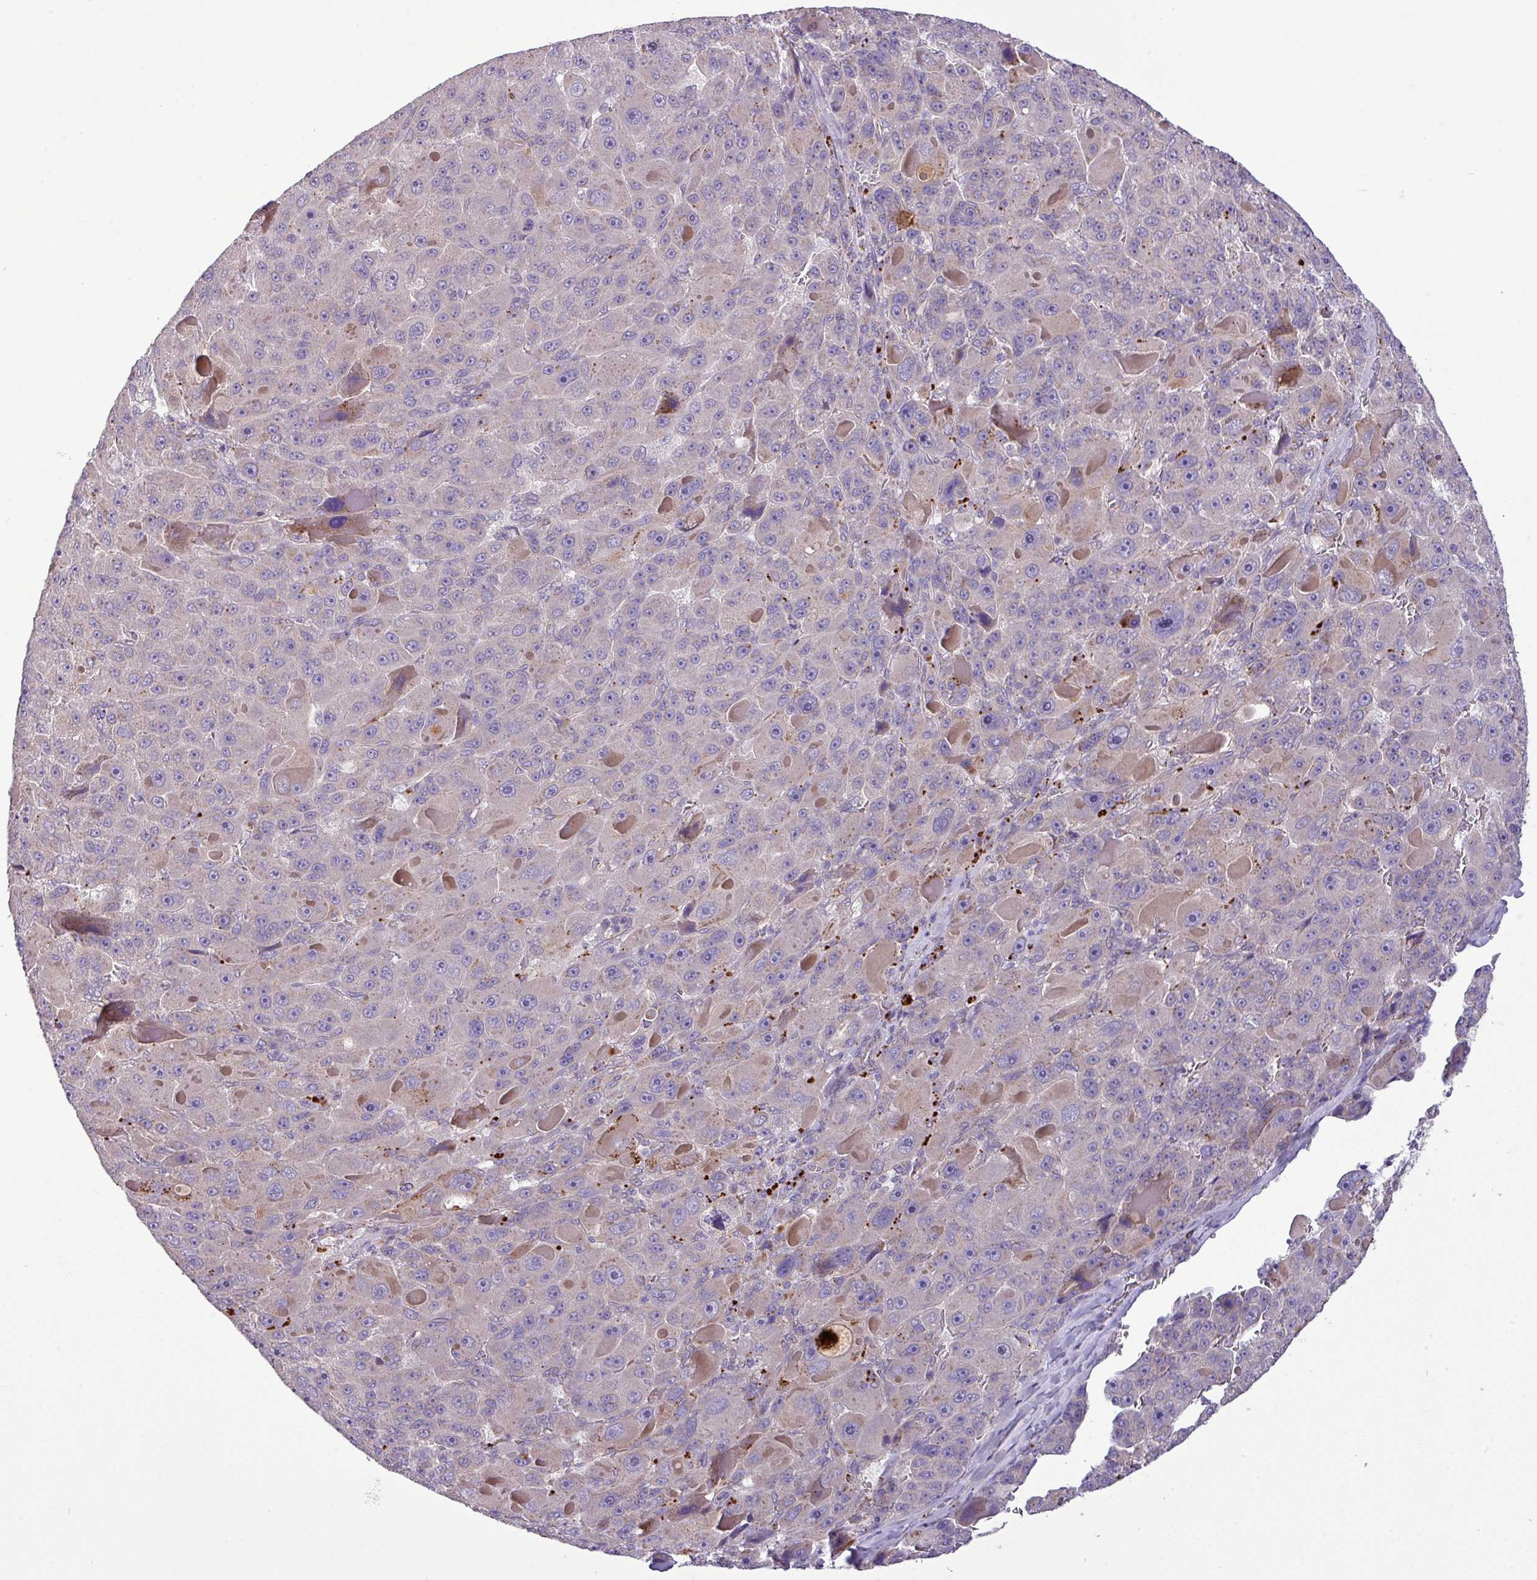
{"staining": {"intensity": "weak", "quantity": "<25%", "location": "cytoplasmic/membranous"}, "tissue": "liver cancer", "cell_type": "Tumor cells", "image_type": "cancer", "snomed": [{"axis": "morphology", "description": "Carcinoma, Hepatocellular, NOS"}, {"axis": "topography", "description": "Liver"}], "caption": "Human liver cancer (hepatocellular carcinoma) stained for a protein using immunohistochemistry reveals no expression in tumor cells.", "gene": "XIAP", "patient": {"sex": "male", "age": 76}}